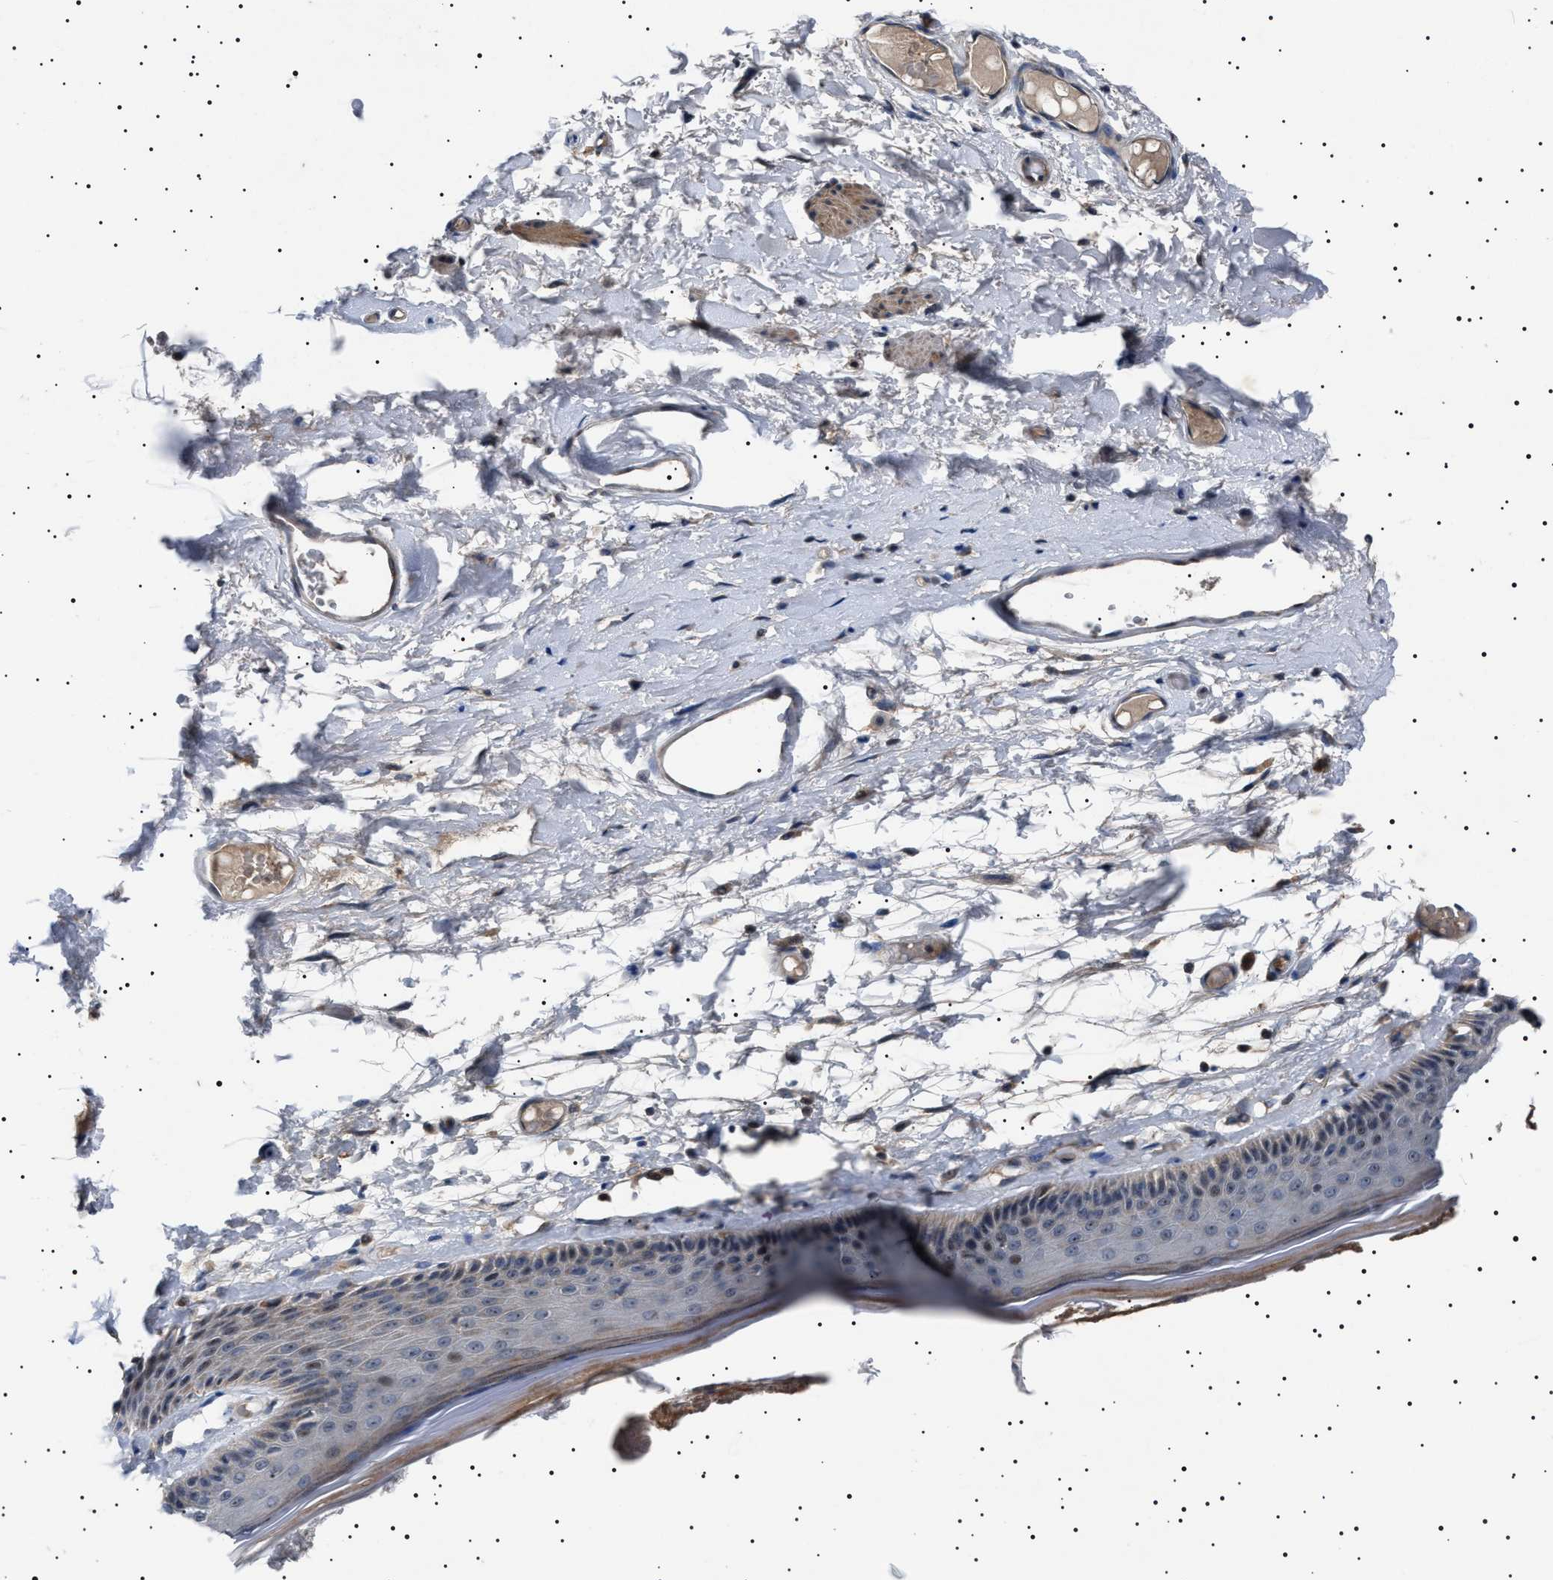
{"staining": {"intensity": "moderate", "quantity": "<25%", "location": "cytoplasmic/membranous,nuclear"}, "tissue": "skin", "cell_type": "Epidermal cells", "image_type": "normal", "snomed": [{"axis": "morphology", "description": "Normal tissue, NOS"}, {"axis": "topography", "description": "Vulva"}], "caption": "Immunohistochemical staining of unremarkable human skin exhibits <25% levels of moderate cytoplasmic/membranous,nuclear protein staining in about <25% of epidermal cells.", "gene": "PTRH1", "patient": {"sex": "female", "age": 73}}